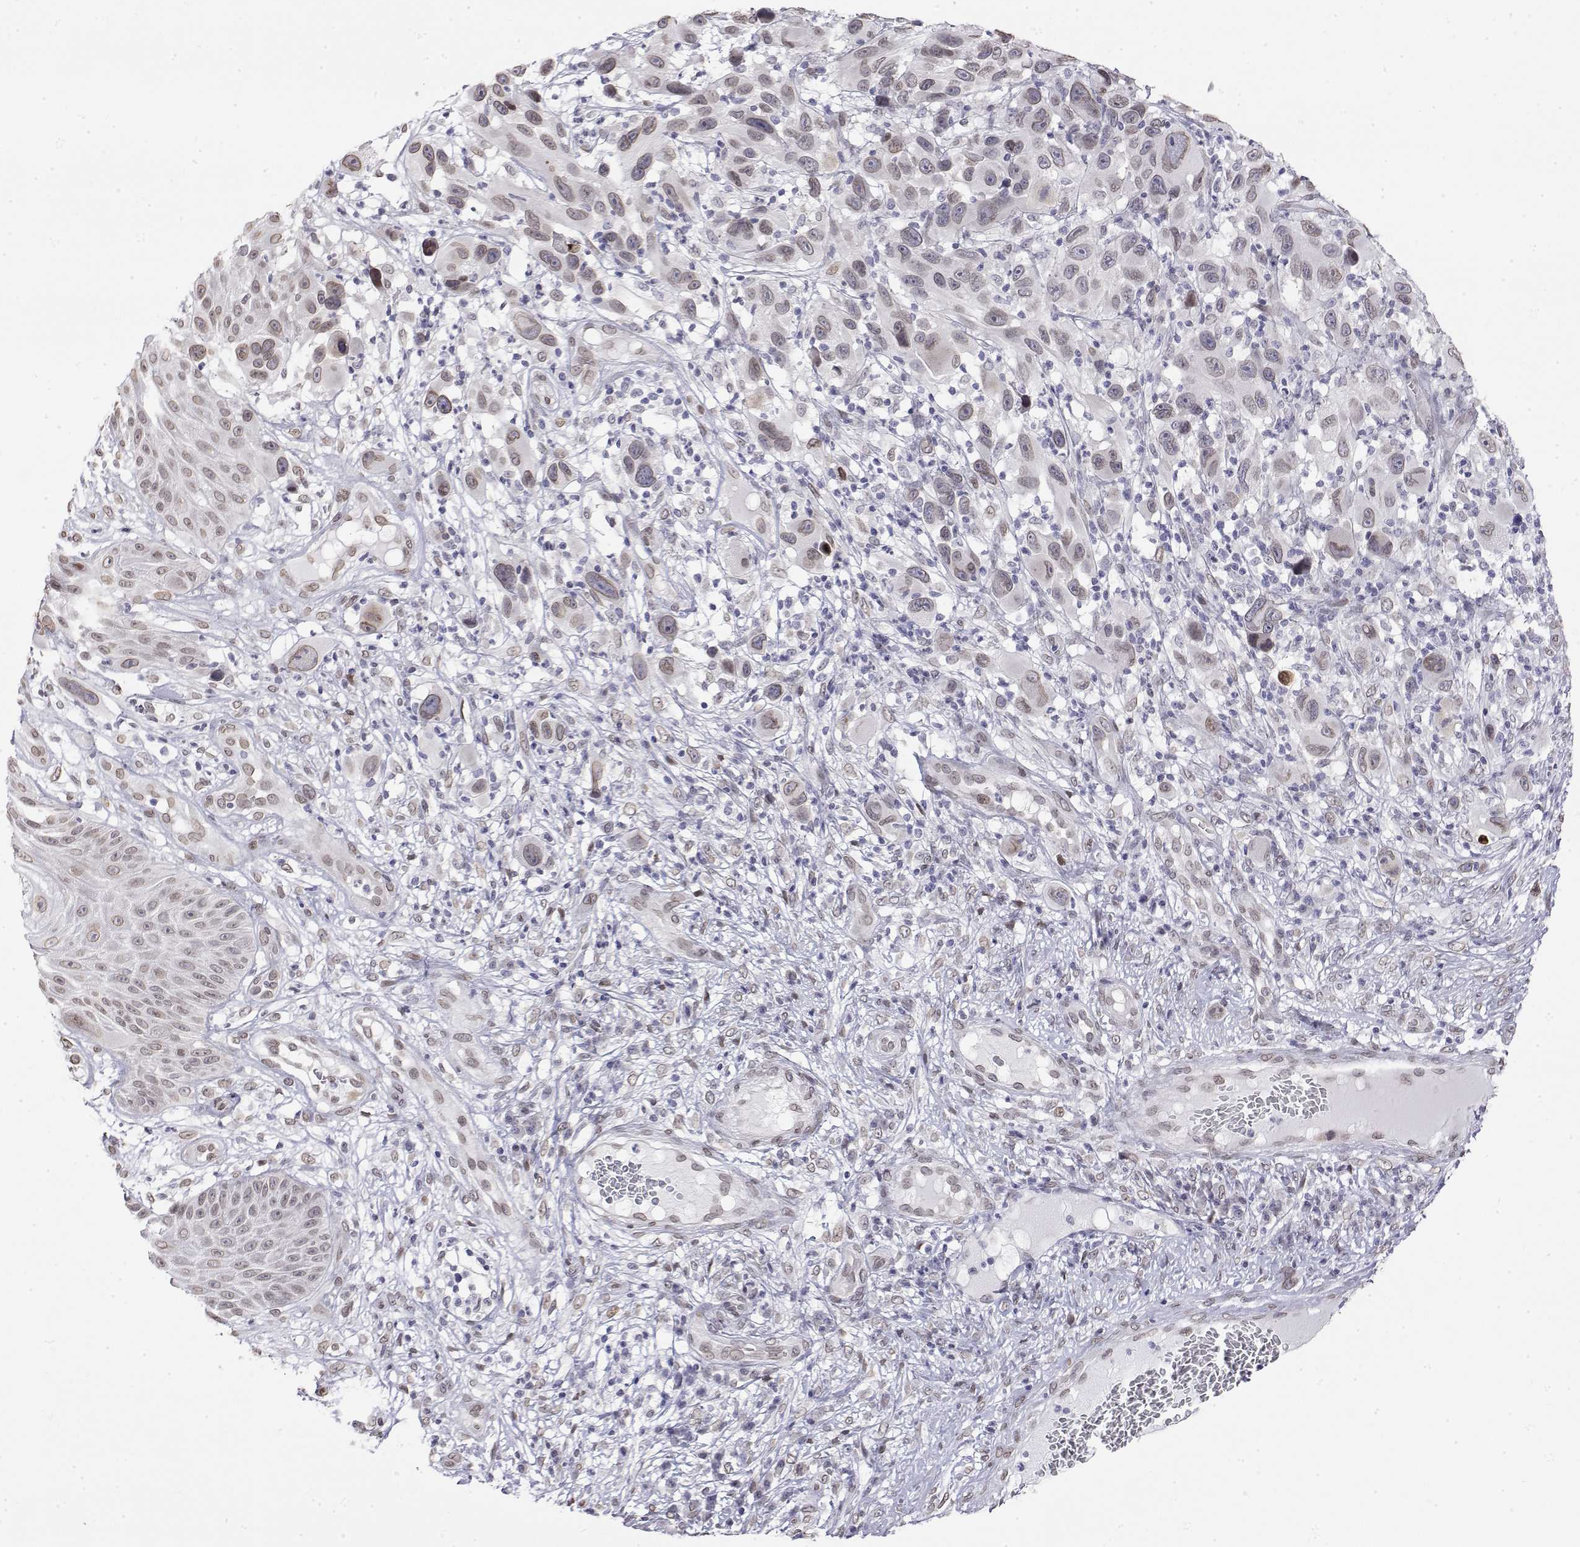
{"staining": {"intensity": "weak", "quantity": "<25%", "location": "cytoplasmic/membranous,nuclear"}, "tissue": "melanoma", "cell_type": "Tumor cells", "image_type": "cancer", "snomed": [{"axis": "morphology", "description": "Malignant melanoma, NOS"}, {"axis": "topography", "description": "Skin"}], "caption": "This is a image of IHC staining of malignant melanoma, which shows no expression in tumor cells.", "gene": "ZNF532", "patient": {"sex": "male", "age": 53}}